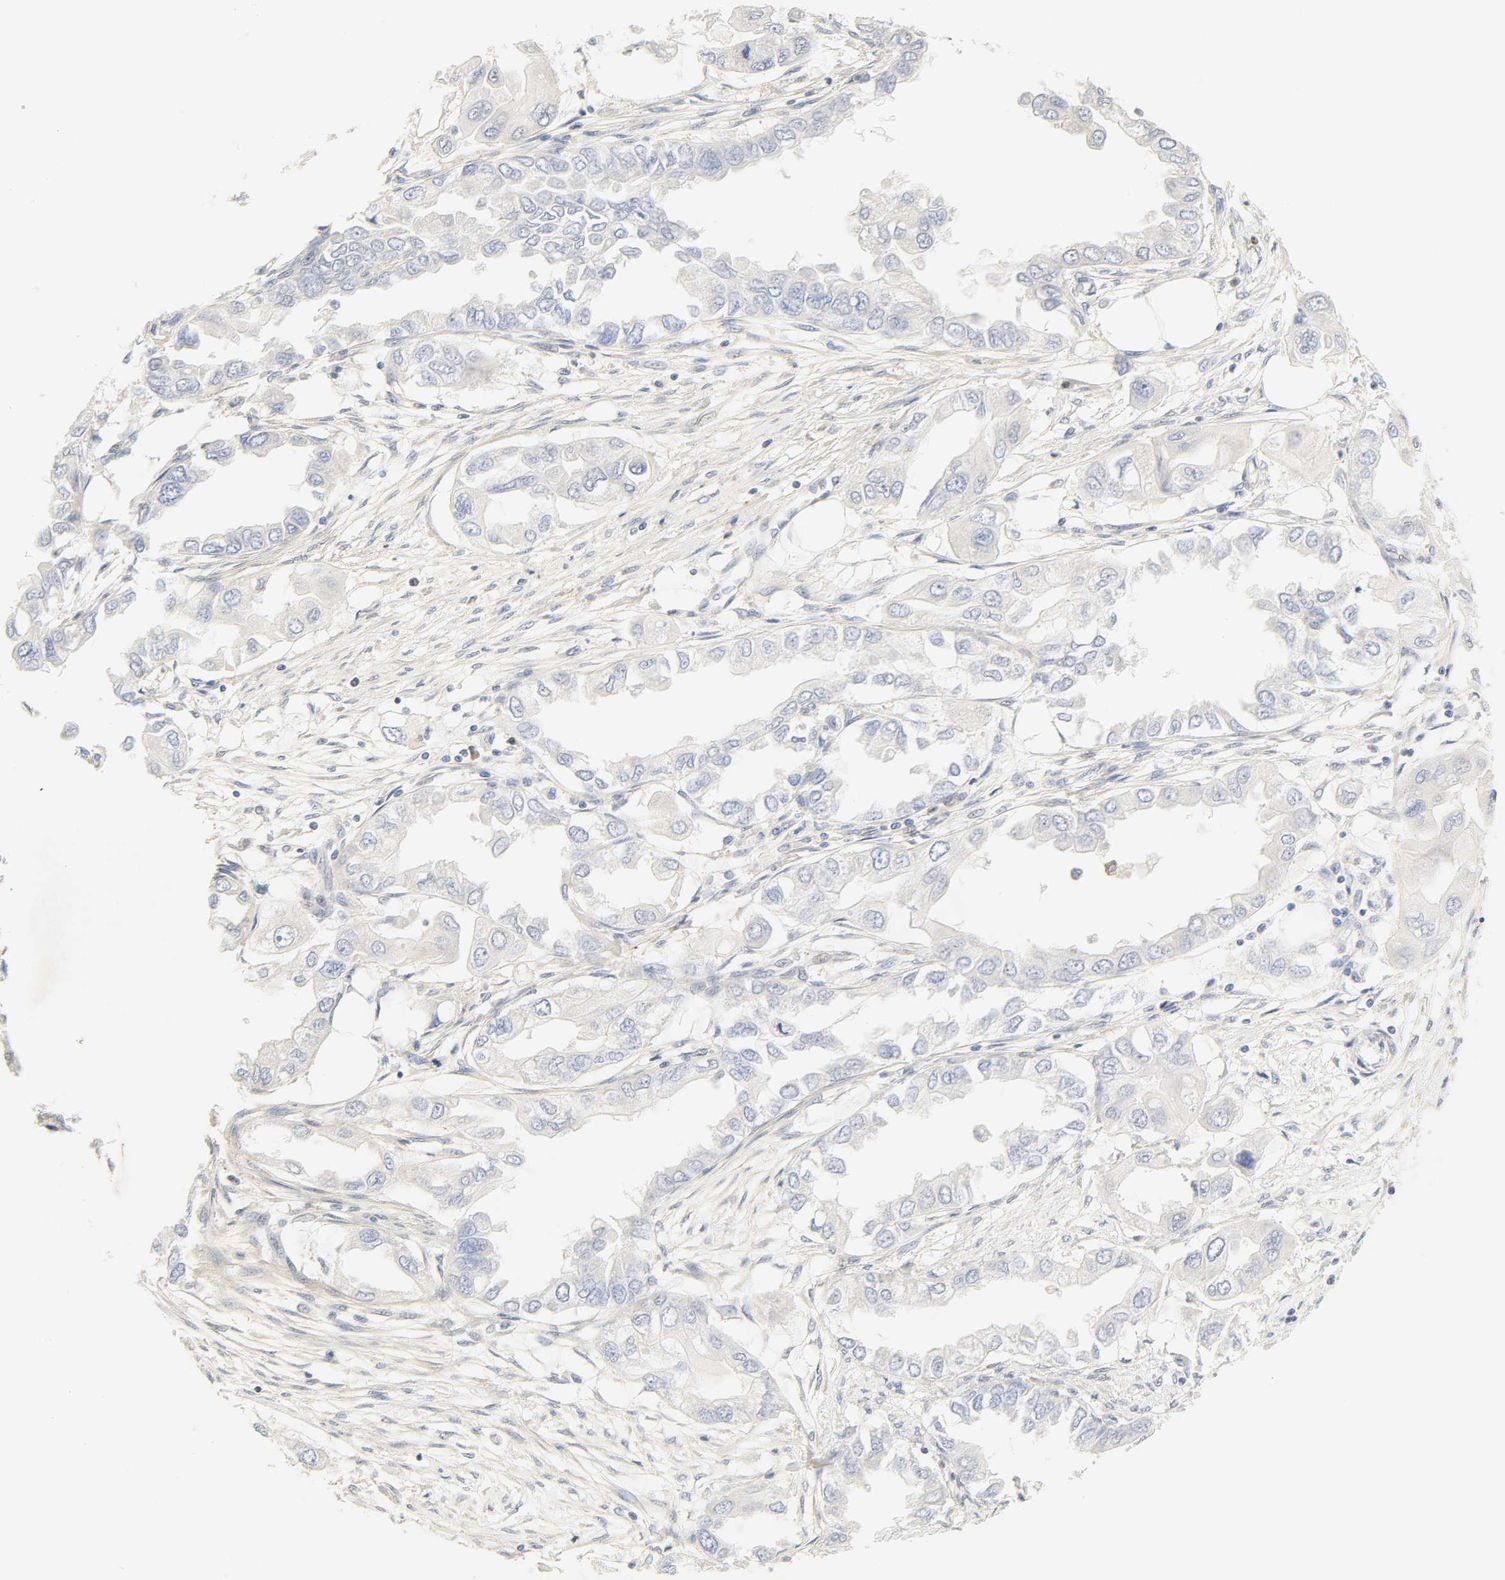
{"staining": {"intensity": "negative", "quantity": "none", "location": "none"}, "tissue": "endometrial cancer", "cell_type": "Tumor cells", "image_type": "cancer", "snomed": [{"axis": "morphology", "description": "Adenocarcinoma, NOS"}, {"axis": "topography", "description": "Endometrium"}], "caption": "This photomicrograph is of adenocarcinoma (endometrial) stained with IHC to label a protein in brown with the nuclei are counter-stained blue. There is no staining in tumor cells.", "gene": "BORCS8-MEF2B", "patient": {"sex": "female", "age": 67}}